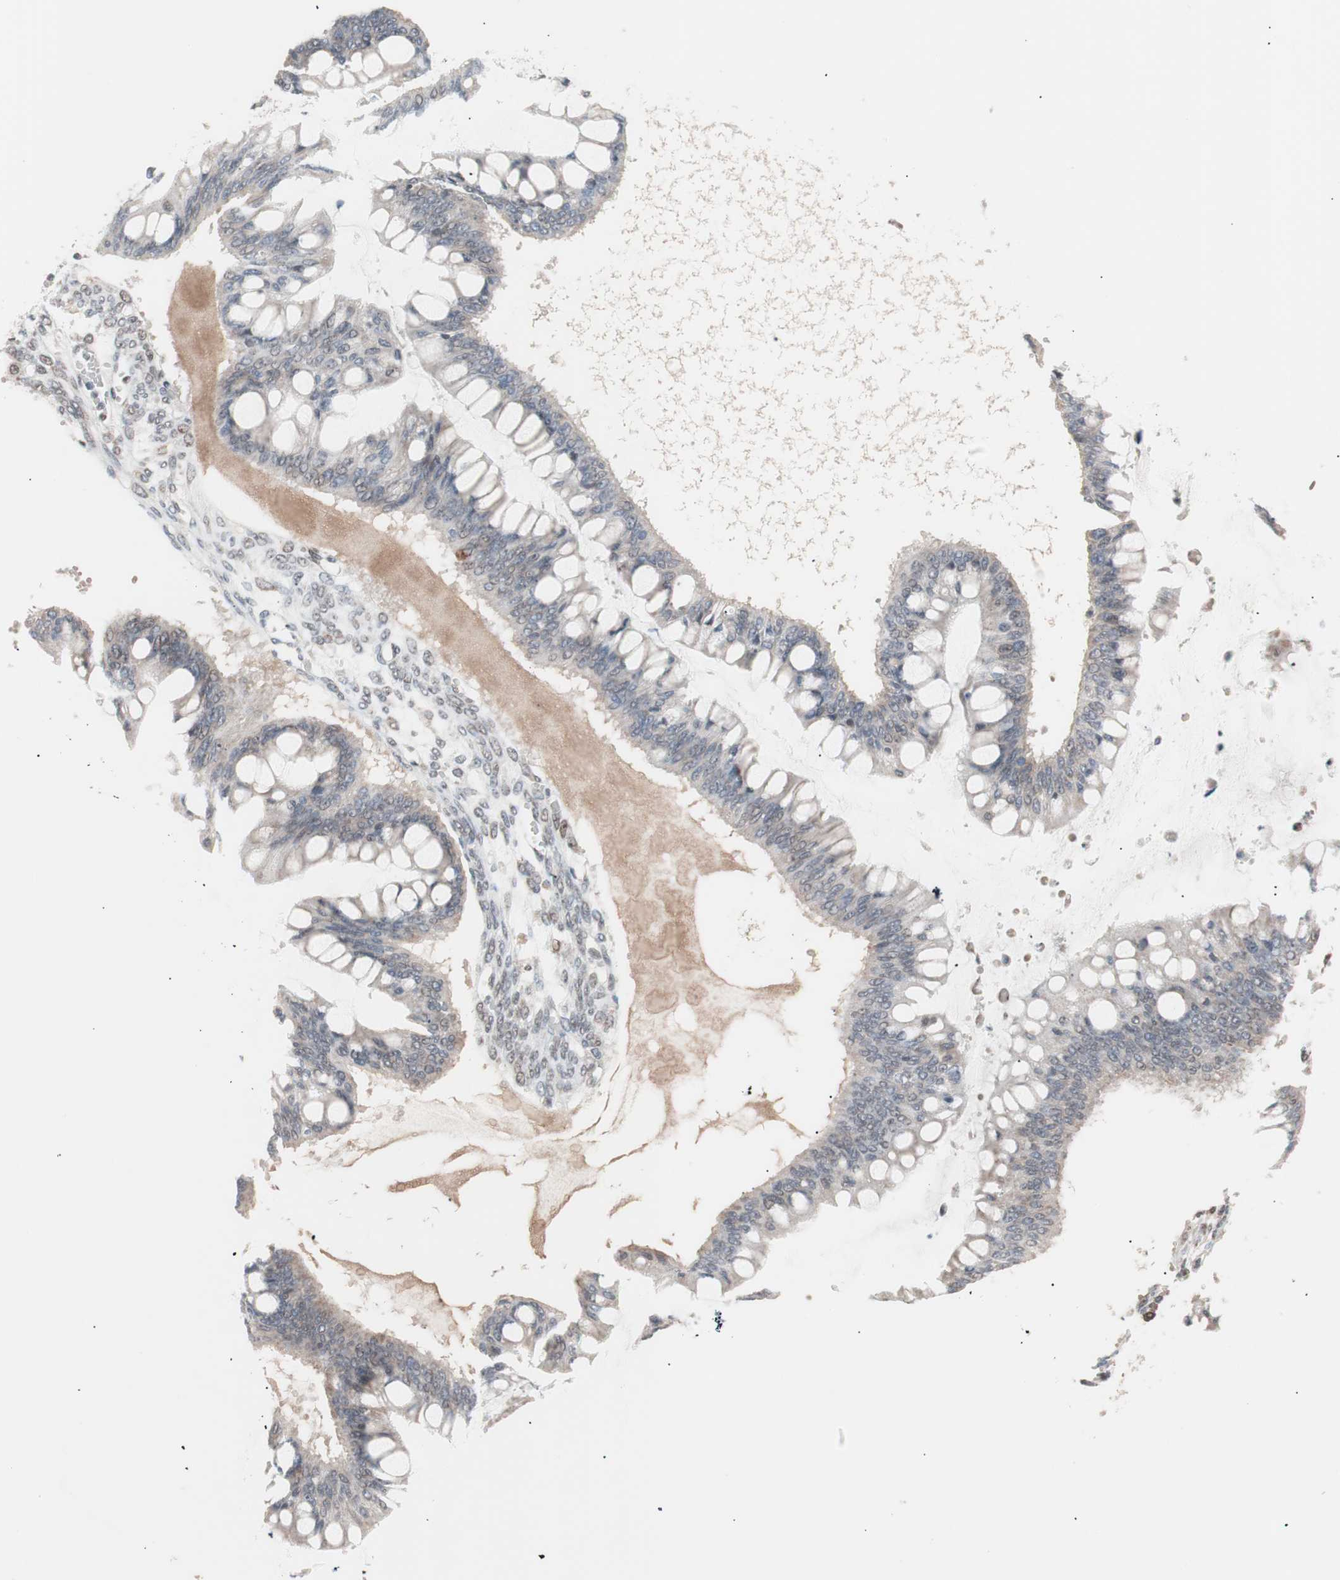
{"staining": {"intensity": "weak", "quantity": "25%-75%", "location": "cytoplasmic/membranous"}, "tissue": "ovarian cancer", "cell_type": "Tumor cells", "image_type": "cancer", "snomed": [{"axis": "morphology", "description": "Cystadenocarcinoma, mucinous, NOS"}, {"axis": "topography", "description": "Ovary"}], "caption": "Human mucinous cystadenocarcinoma (ovarian) stained with a protein marker shows weak staining in tumor cells.", "gene": "LIG3", "patient": {"sex": "female", "age": 73}}